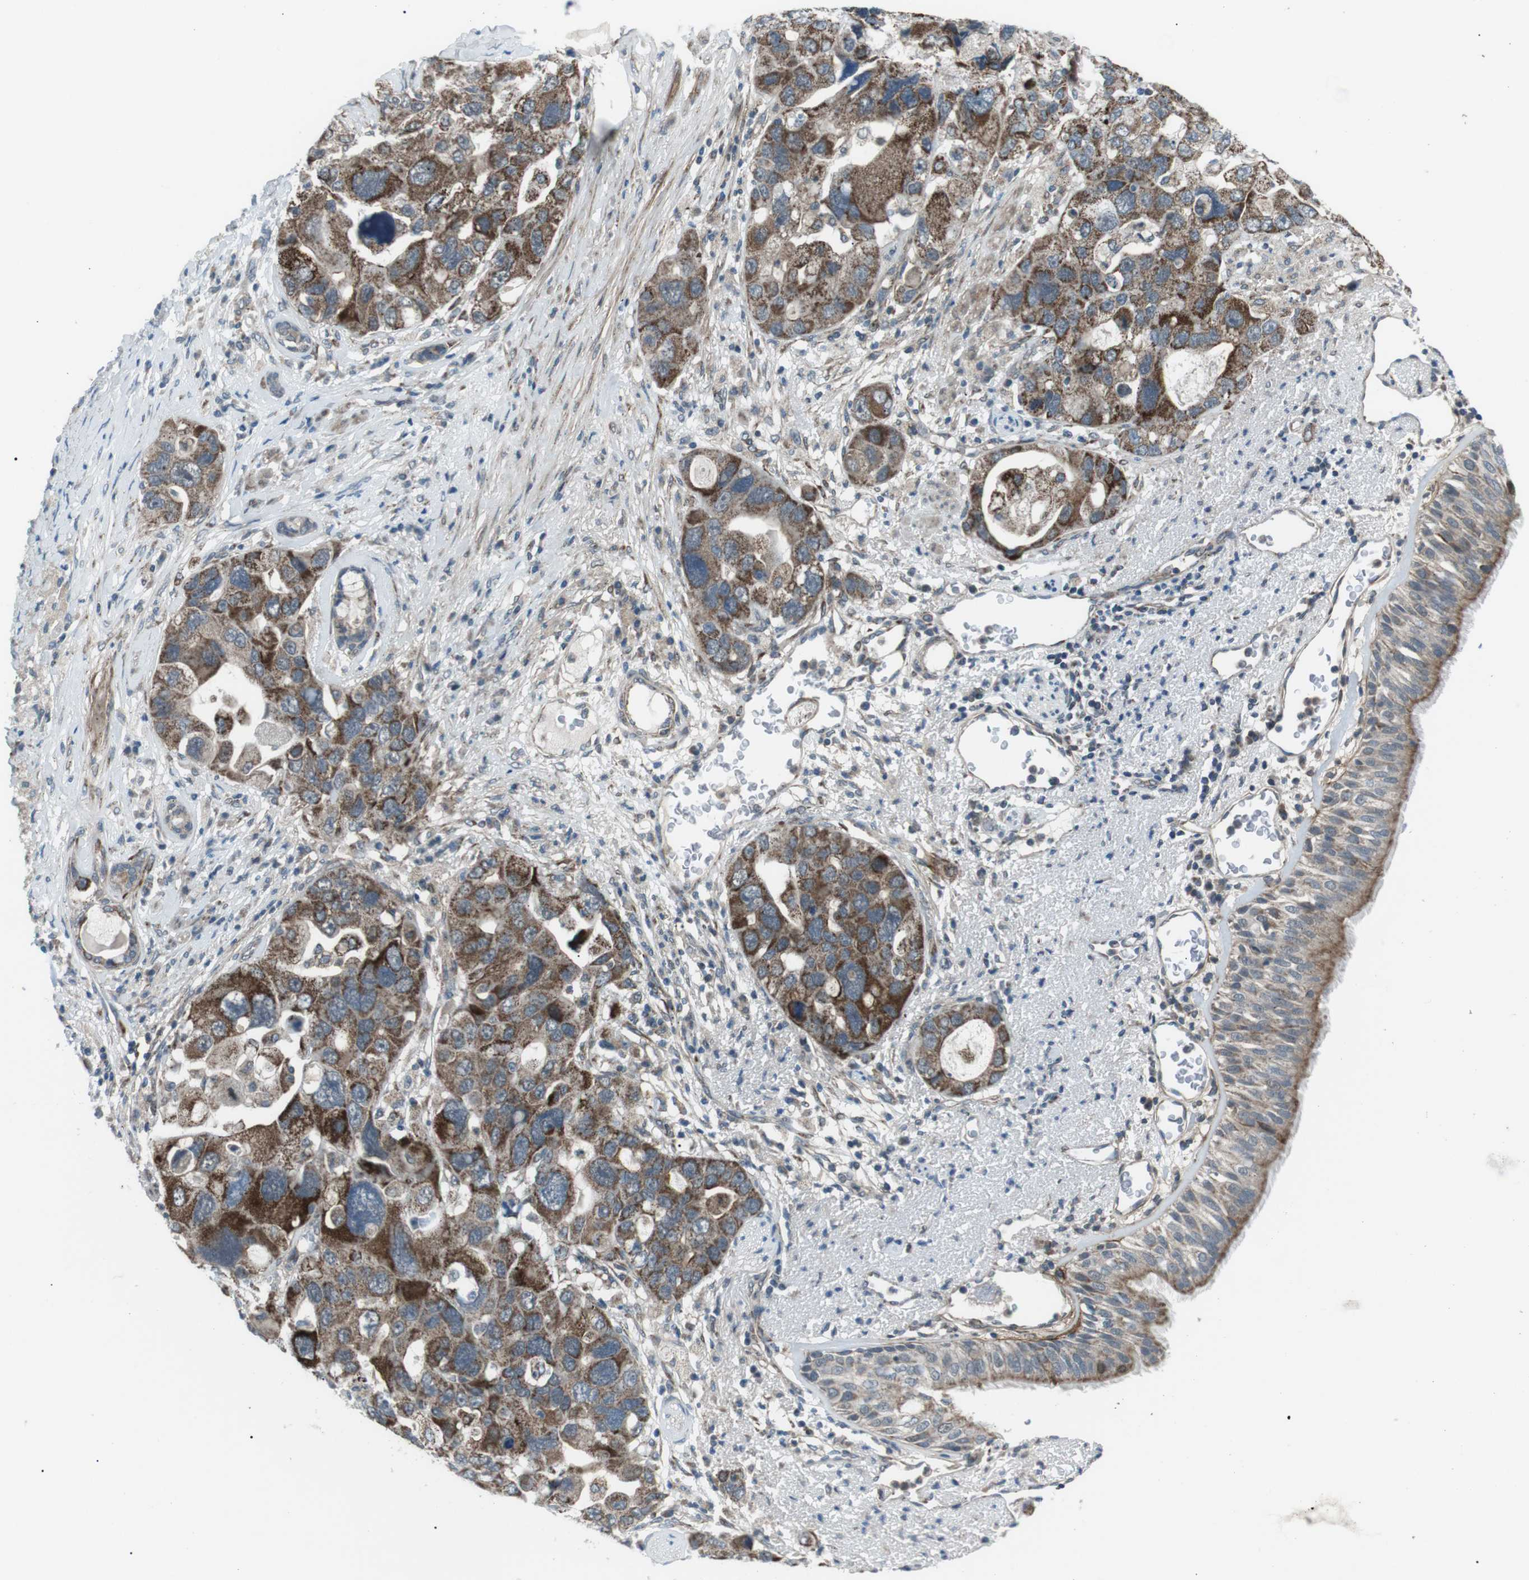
{"staining": {"intensity": "moderate", "quantity": ">75%", "location": "cytoplasmic/membranous"}, "tissue": "bronchus", "cell_type": "Respiratory epithelial cells", "image_type": "normal", "snomed": [{"axis": "morphology", "description": "Normal tissue, NOS"}, {"axis": "morphology", "description": "Adenocarcinoma, NOS"}, {"axis": "morphology", "description": "Adenocarcinoma, metastatic, NOS"}, {"axis": "topography", "description": "Lymph node"}, {"axis": "topography", "description": "Bronchus"}, {"axis": "topography", "description": "Lung"}], "caption": "Protein positivity by IHC shows moderate cytoplasmic/membranous positivity in about >75% of respiratory epithelial cells in normal bronchus. The staining was performed using DAB to visualize the protein expression in brown, while the nuclei were stained in blue with hematoxylin (Magnification: 20x).", "gene": "ARID5B", "patient": {"sex": "female", "age": 54}}